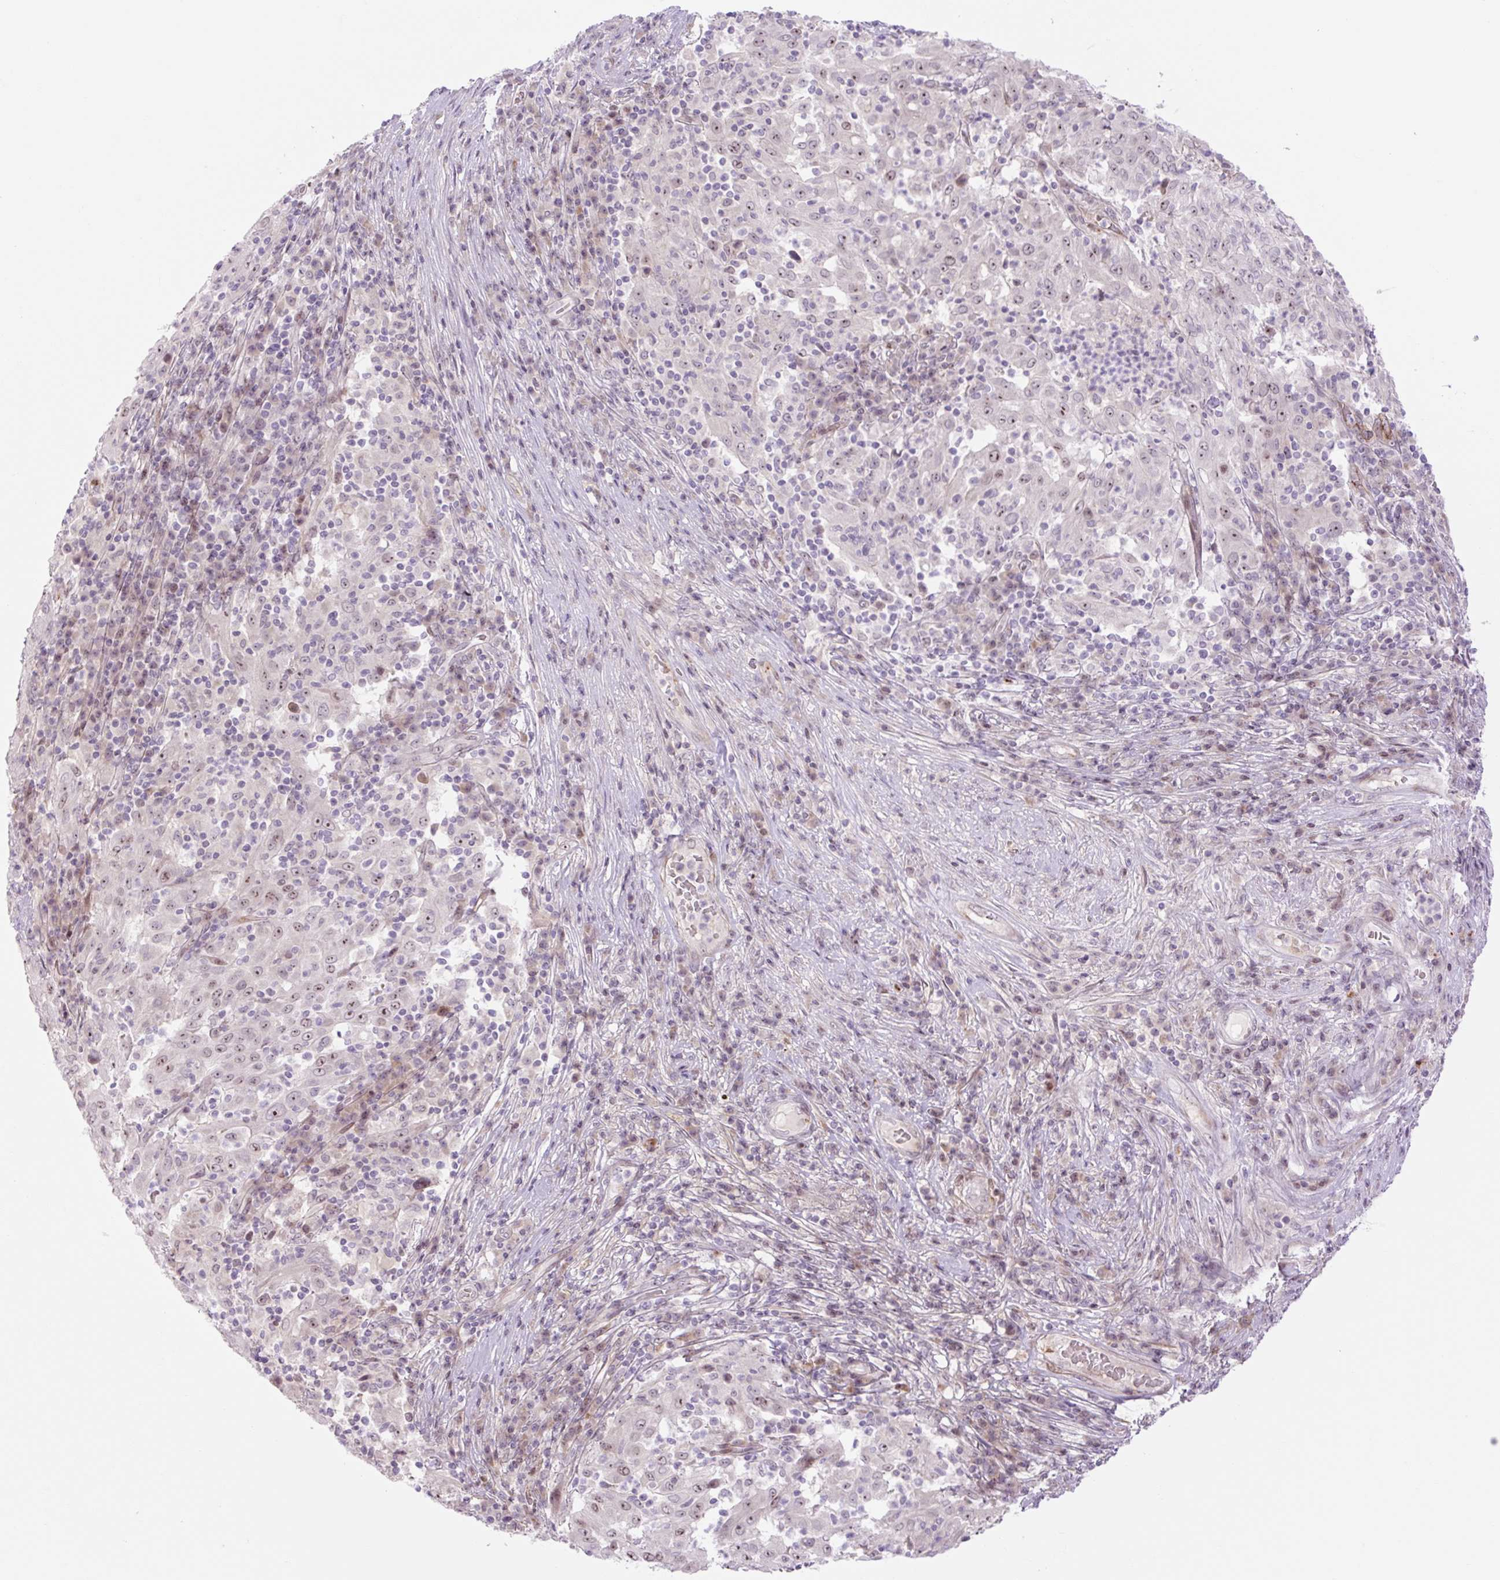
{"staining": {"intensity": "moderate", "quantity": ">75%", "location": "nuclear"}, "tissue": "pancreatic cancer", "cell_type": "Tumor cells", "image_type": "cancer", "snomed": [{"axis": "morphology", "description": "Adenocarcinoma, NOS"}, {"axis": "topography", "description": "Pancreas"}], "caption": "This is a photomicrograph of immunohistochemistry staining of pancreatic adenocarcinoma, which shows moderate staining in the nuclear of tumor cells.", "gene": "ZNF417", "patient": {"sex": "male", "age": 63}}